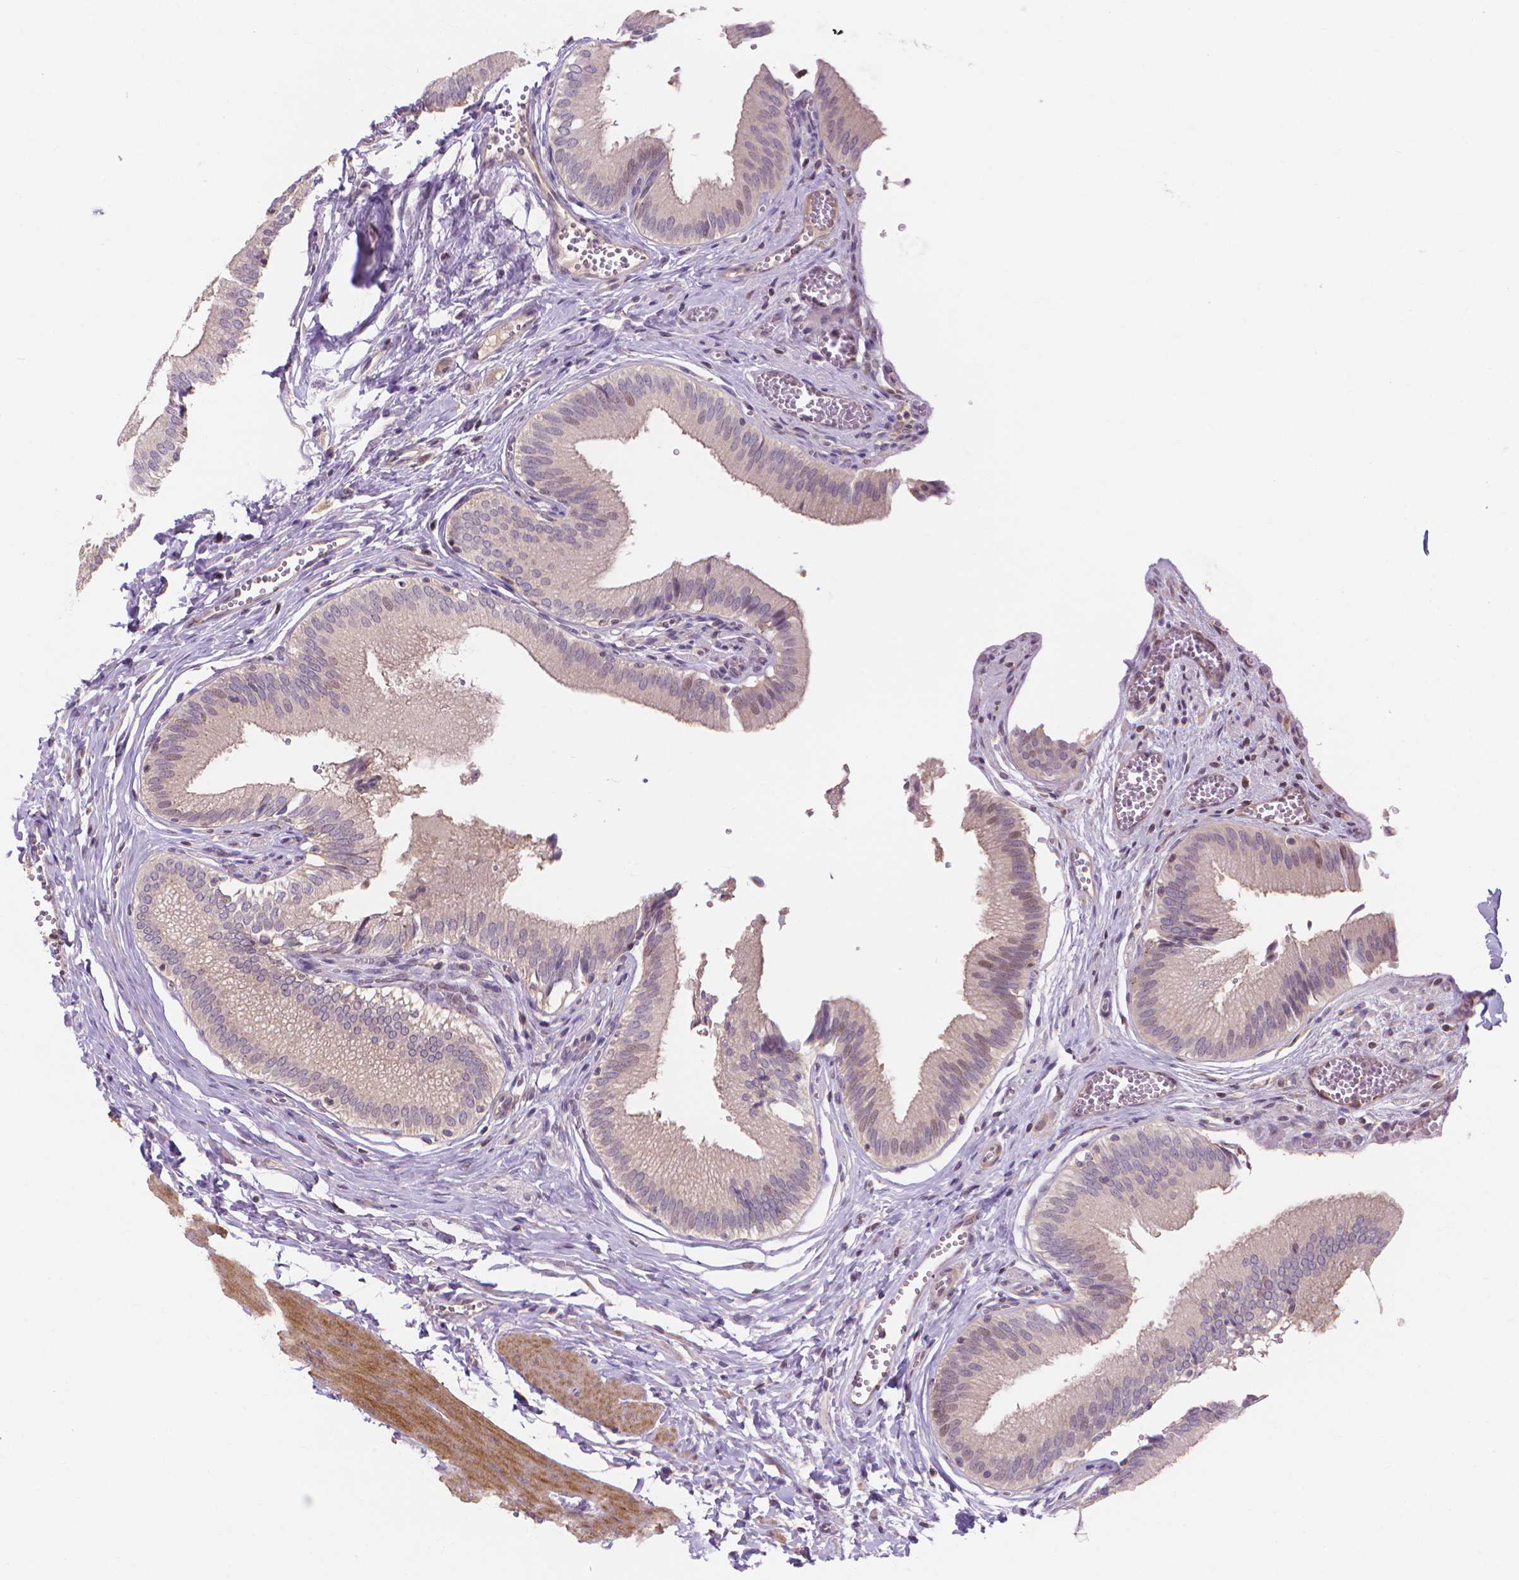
{"staining": {"intensity": "weak", "quantity": "25%-75%", "location": "cytoplasmic/membranous"}, "tissue": "gallbladder", "cell_type": "Glandular cells", "image_type": "normal", "snomed": [{"axis": "morphology", "description": "Normal tissue, NOS"}, {"axis": "topography", "description": "Gallbladder"}, {"axis": "topography", "description": "Peripheral nerve tissue"}], "caption": "Protein staining of benign gallbladder demonstrates weak cytoplasmic/membranous positivity in approximately 25%-75% of glandular cells.", "gene": "PRDM13", "patient": {"sex": "male", "age": 17}}